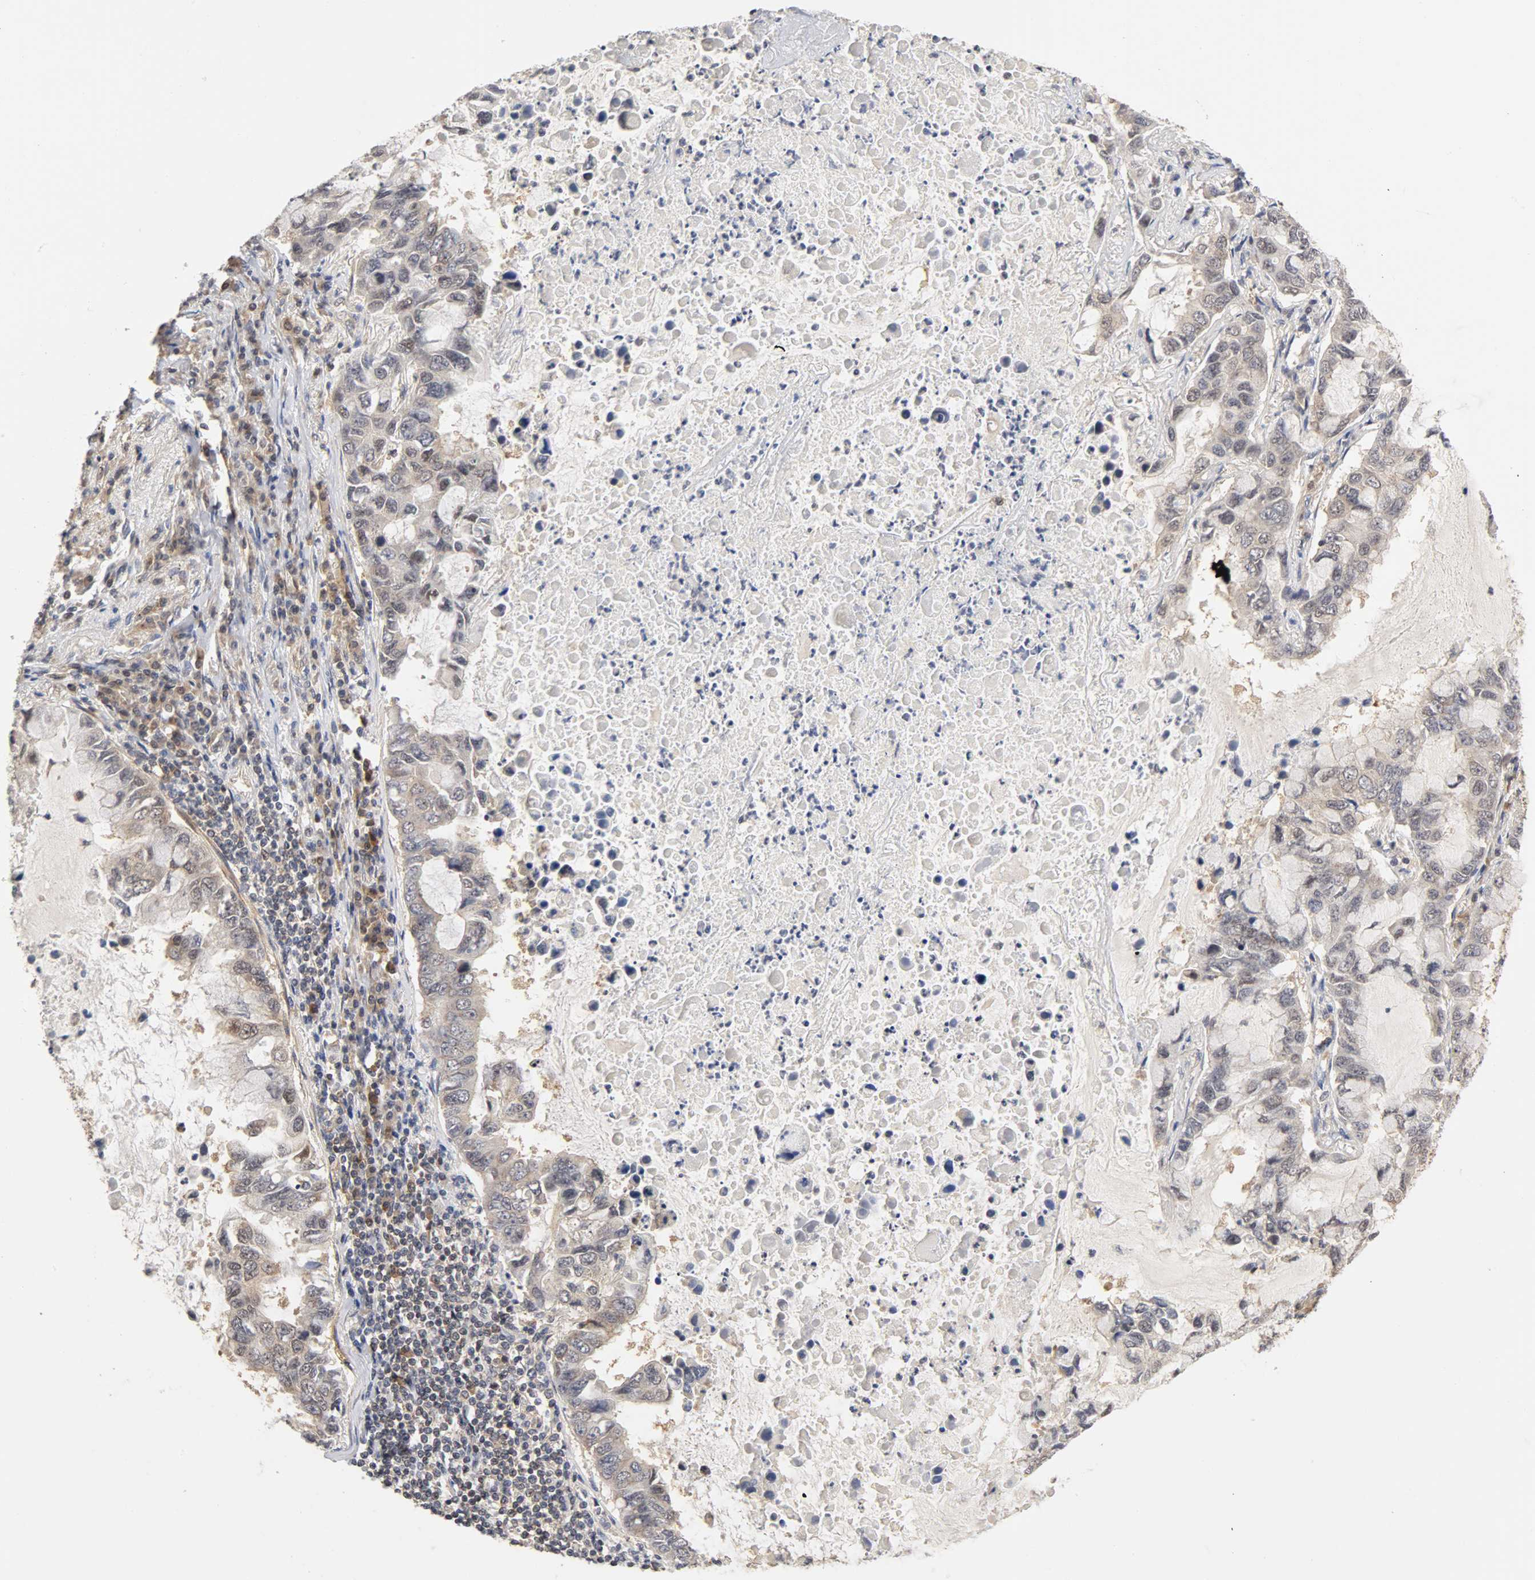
{"staining": {"intensity": "moderate", "quantity": "<25%", "location": "cytoplasmic/membranous,nuclear"}, "tissue": "lung cancer", "cell_type": "Tumor cells", "image_type": "cancer", "snomed": [{"axis": "morphology", "description": "Adenocarcinoma, NOS"}, {"axis": "topography", "description": "Lung"}], "caption": "Lung adenocarcinoma stained with a protein marker reveals moderate staining in tumor cells.", "gene": "UBE2M", "patient": {"sex": "male", "age": 64}}